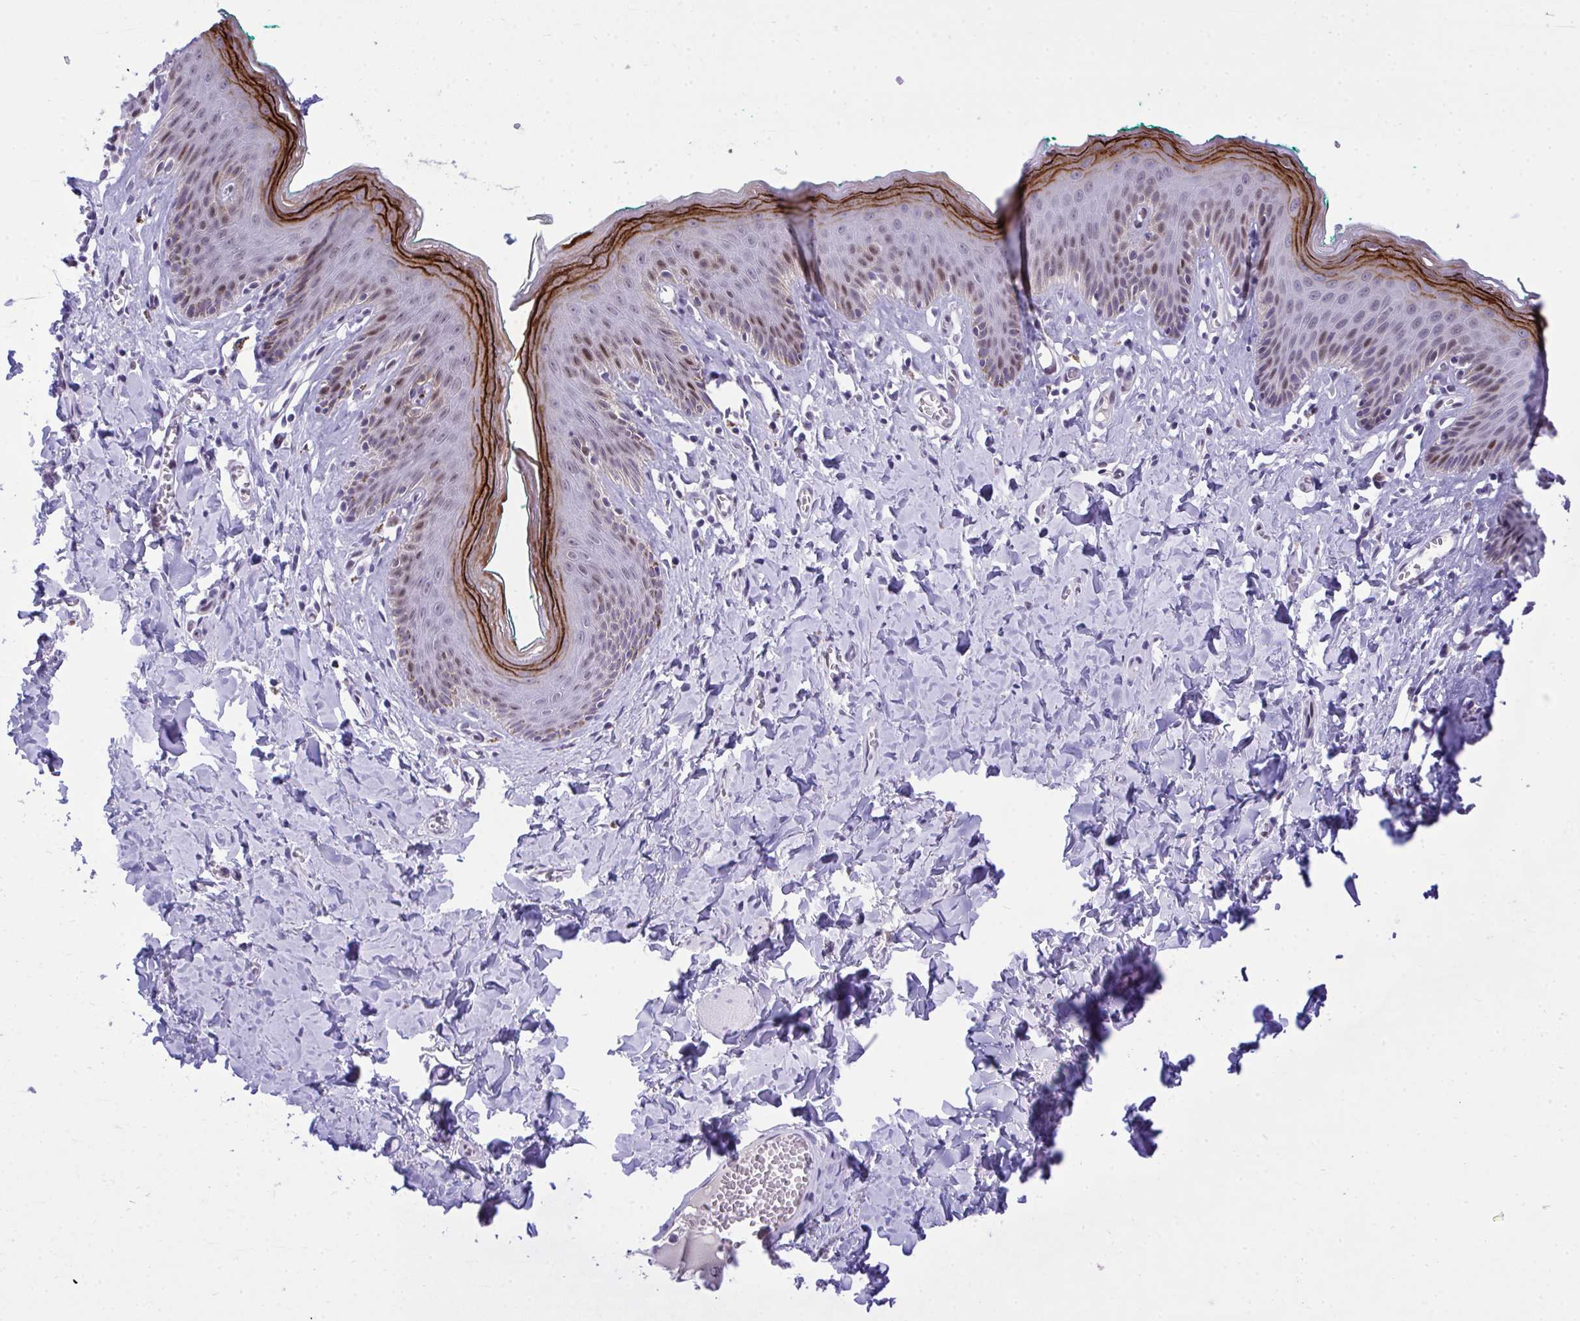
{"staining": {"intensity": "strong", "quantity": "<25%", "location": "cytoplasmic/membranous,nuclear"}, "tissue": "skin", "cell_type": "Epidermal cells", "image_type": "normal", "snomed": [{"axis": "morphology", "description": "Normal tissue, NOS"}, {"axis": "topography", "description": "Vulva"}, {"axis": "topography", "description": "Peripheral nerve tissue"}], "caption": "Unremarkable skin reveals strong cytoplasmic/membranous,nuclear staining in approximately <25% of epidermal cells.", "gene": "TEAD4", "patient": {"sex": "female", "age": 66}}